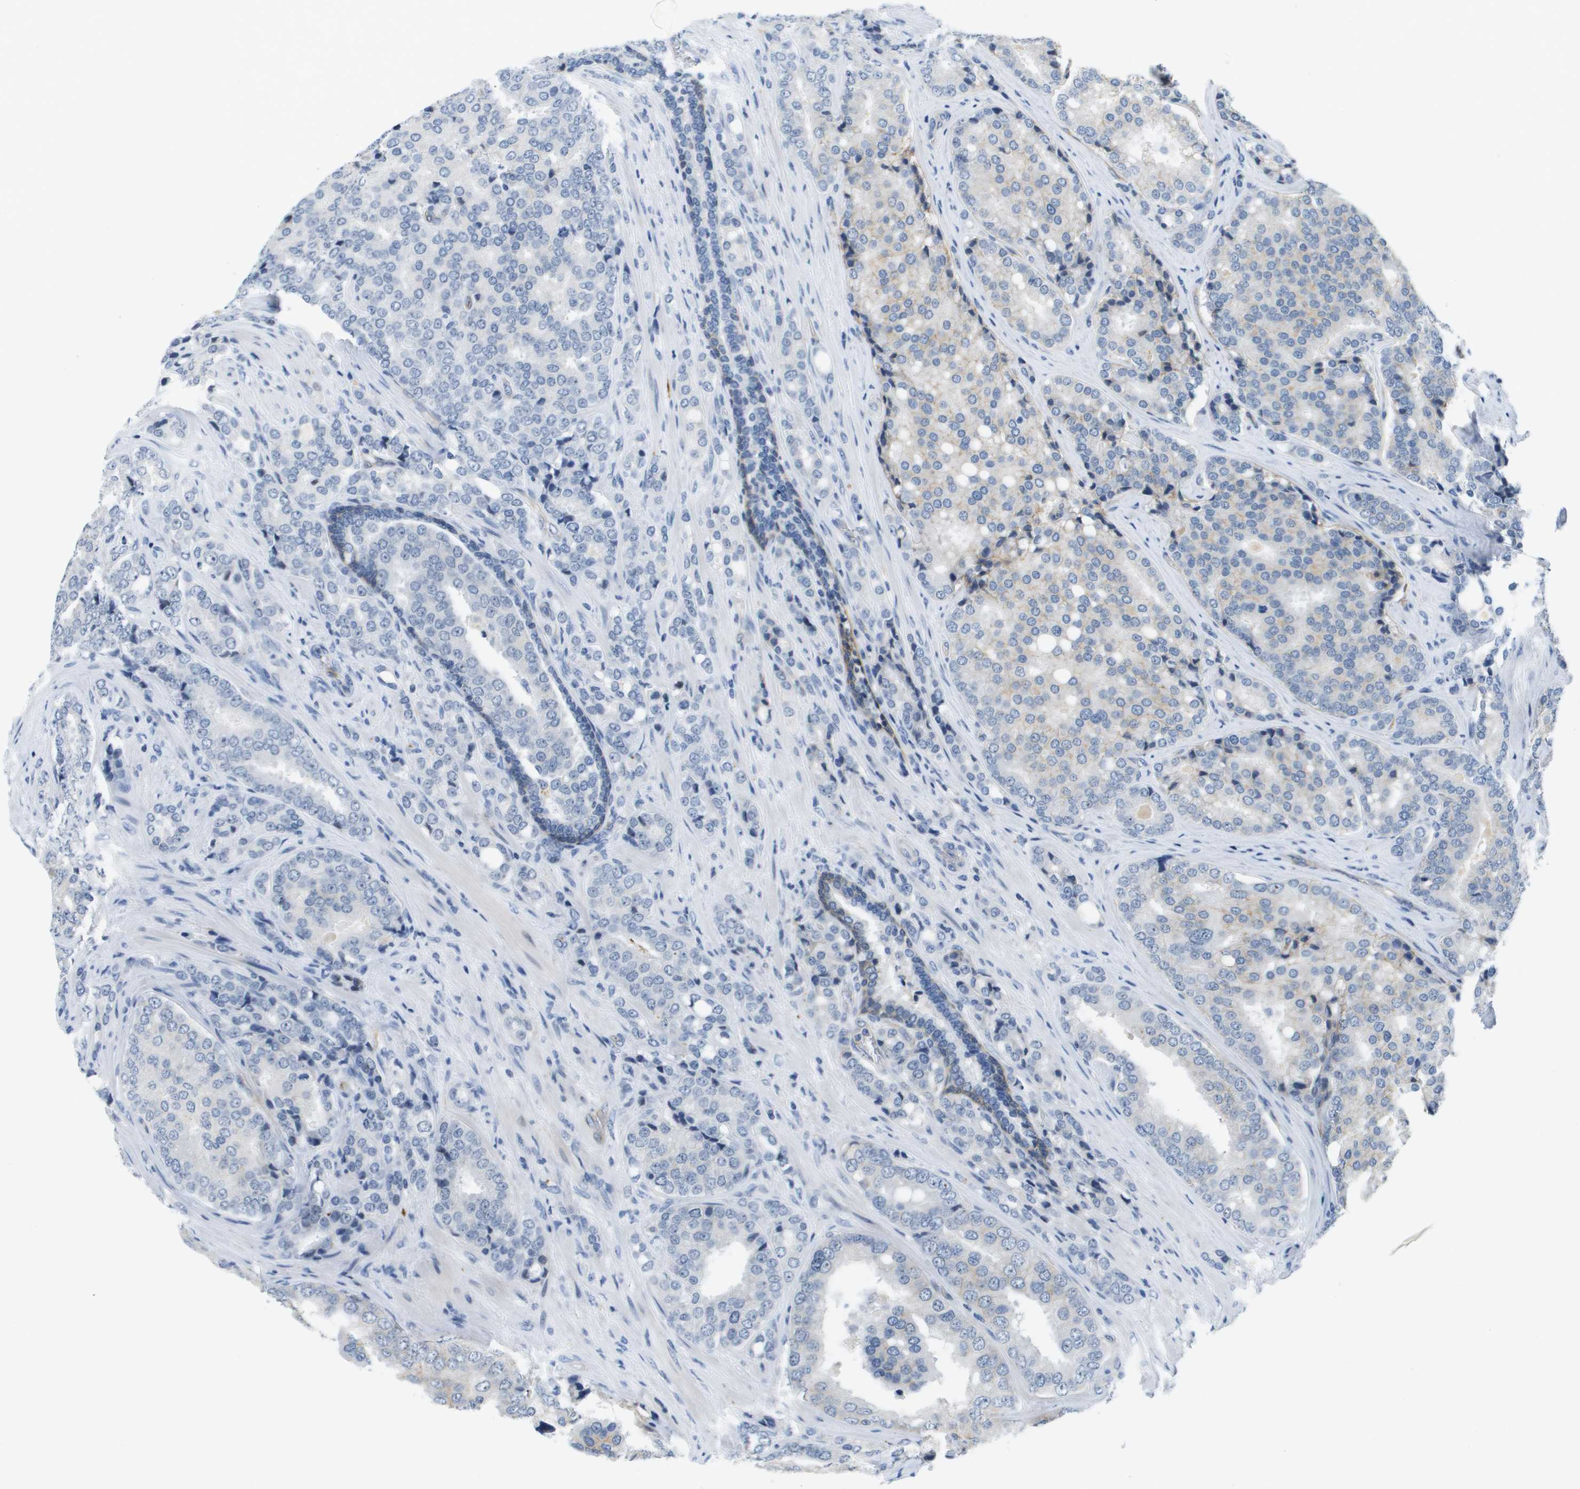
{"staining": {"intensity": "moderate", "quantity": "<25%", "location": "cytoplasmic/membranous"}, "tissue": "prostate cancer", "cell_type": "Tumor cells", "image_type": "cancer", "snomed": [{"axis": "morphology", "description": "Adenocarcinoma, High grade"}, {"axis": "topography", "description": "Prostate"}], "caption": "Immunohistochemical staining of human prostate cancer demonstrates moderate cytoplasmic/membranous protein positivity in approximately <25% of tumor cells. The staining was performed using DAB (3,3'-diaminobenzidine) to visualize the protein expression in brown, while the nuclei were stained in blue with hematoxylin (Magnification: 20x).", "gene": "ITGA6", "patient": {"sex": "male", "age": 50}}